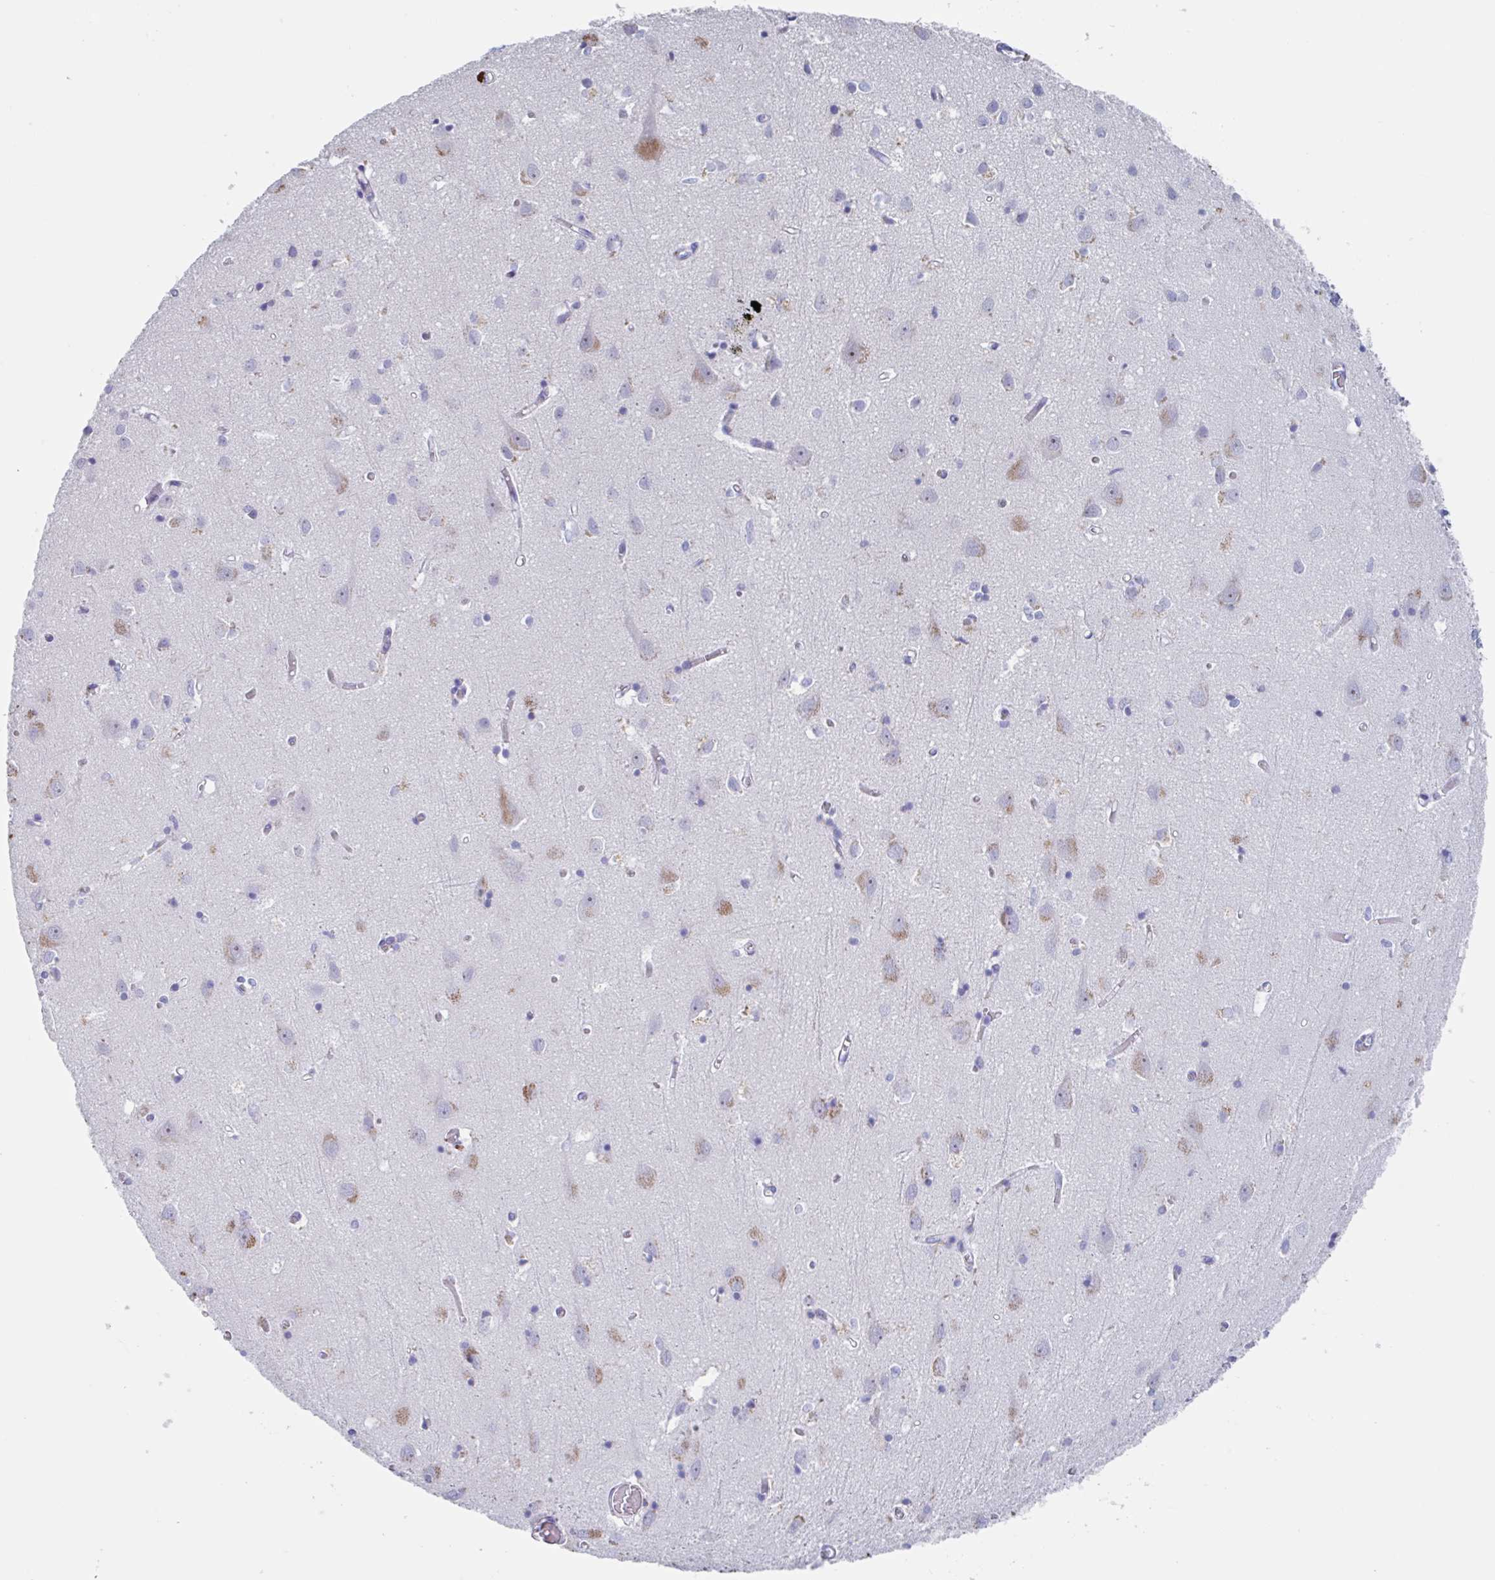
{"staining": {"intensity": "negative", "quantity": "none", "location": "none"}, "tissue": "cerebral cortex", "cell_type": "Endothelial cells", "image_type": "normal", "snomed": [{"axis": "morphology", "description": "Normal tissue, NOS"}, {"axis": "topography", "description": "Cerebral cortex"}], "caption": "Immunohistochemistry (IHC) histopathology image of normal cerebral cortex: human cerebral cortex stained with DAB displays no significant protein expression in endothelial cells. (DAB IHC with hematoxylin counter stain).", "gene": "NOXRED1", "patient": {"sex": "male", "age": 70}}